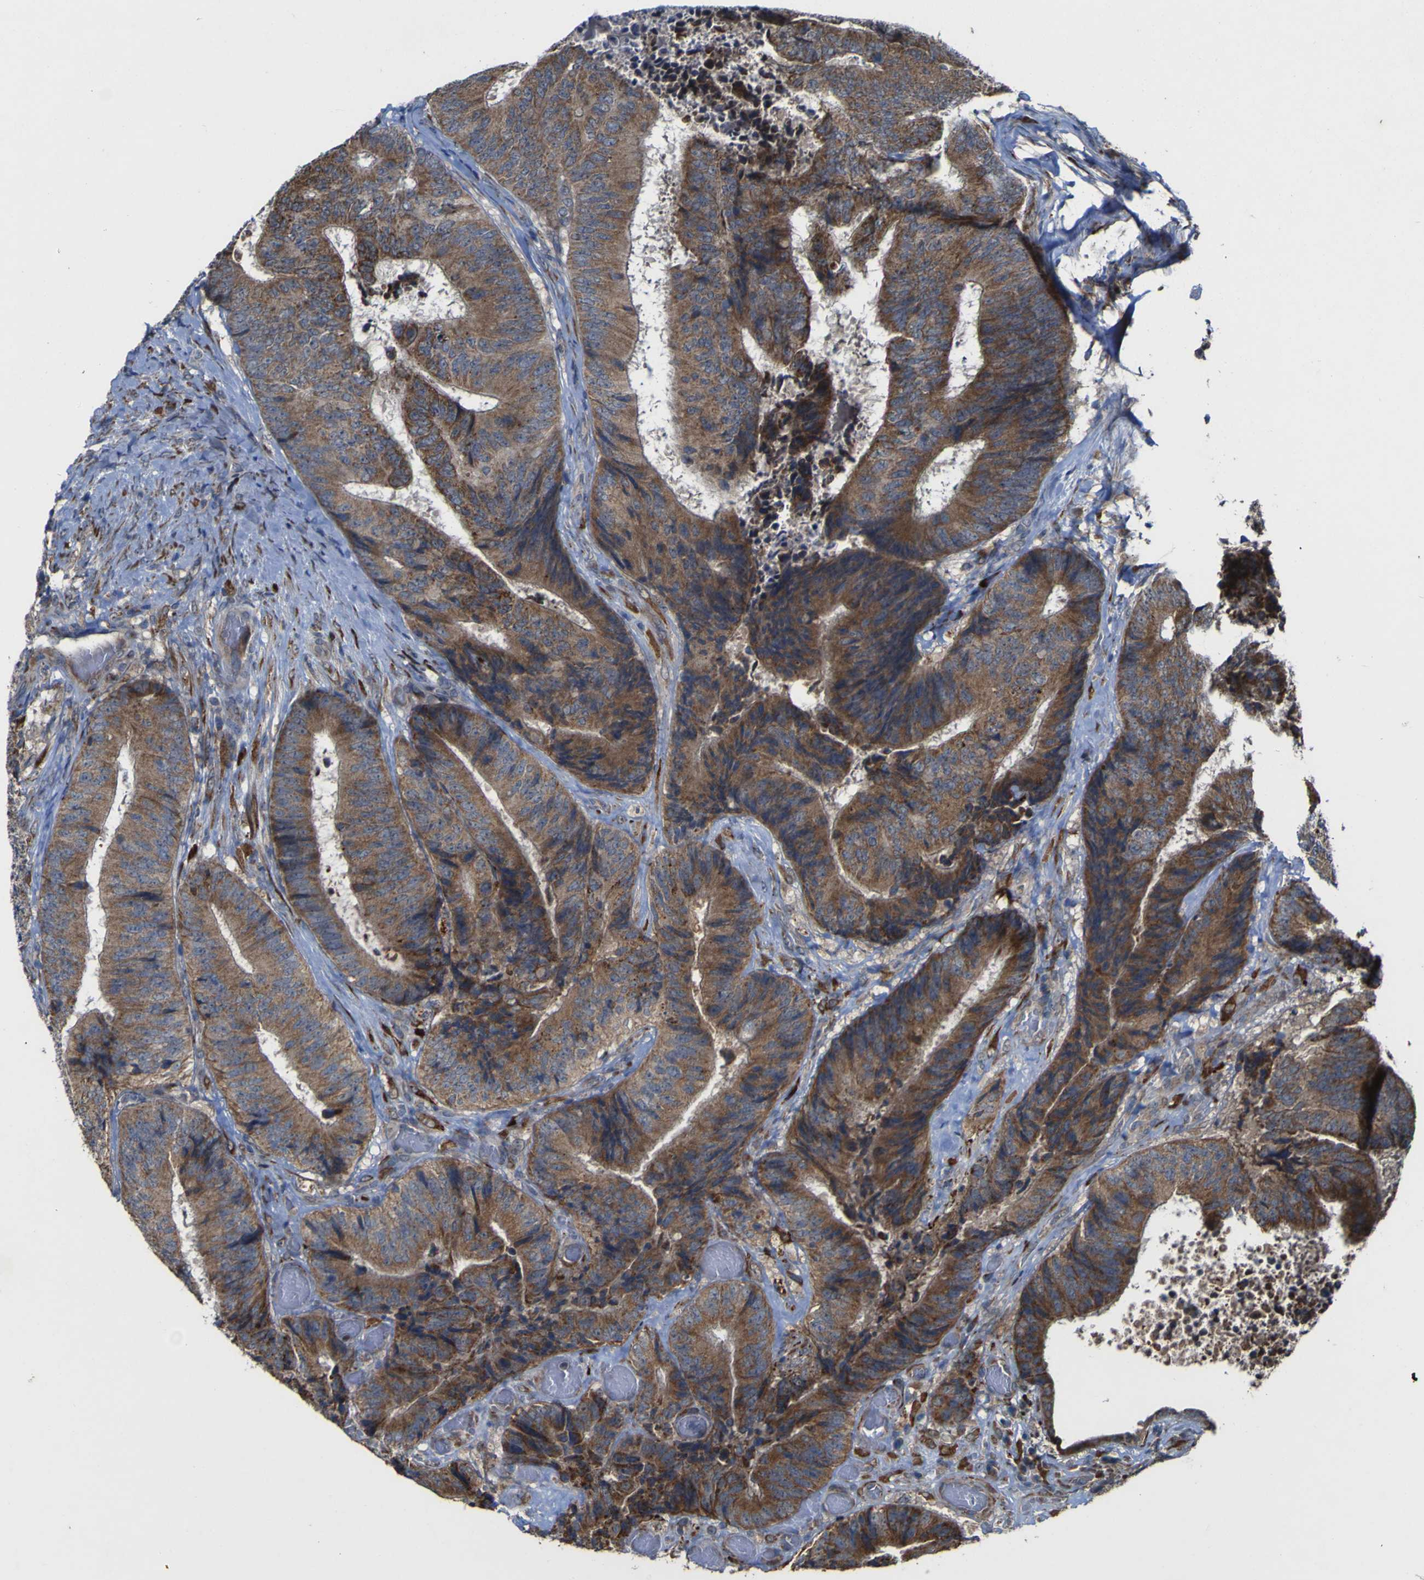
{"staining": {"intensity": "moderate", "quantity": ">75%", "location": "cytoplasmic/membranous"}, "tissue": "colorectal cancer", "cell_type": "Tumor cells", "image_type": "cancer", "snomed": [{"axis": "morphology", "description": "Adenocarcinoma, NOS"}, {"axis": "topography", "description": "Rectum"}], "caption": "Protein analysis of adenocarcinoma (colorectal) tissue demonstrates moderate cytoplasmic/membranous expression in approximately >75% of tumor cells.", "gene": "IRAK2", "patient": {"sex": "male", "age": 72}}